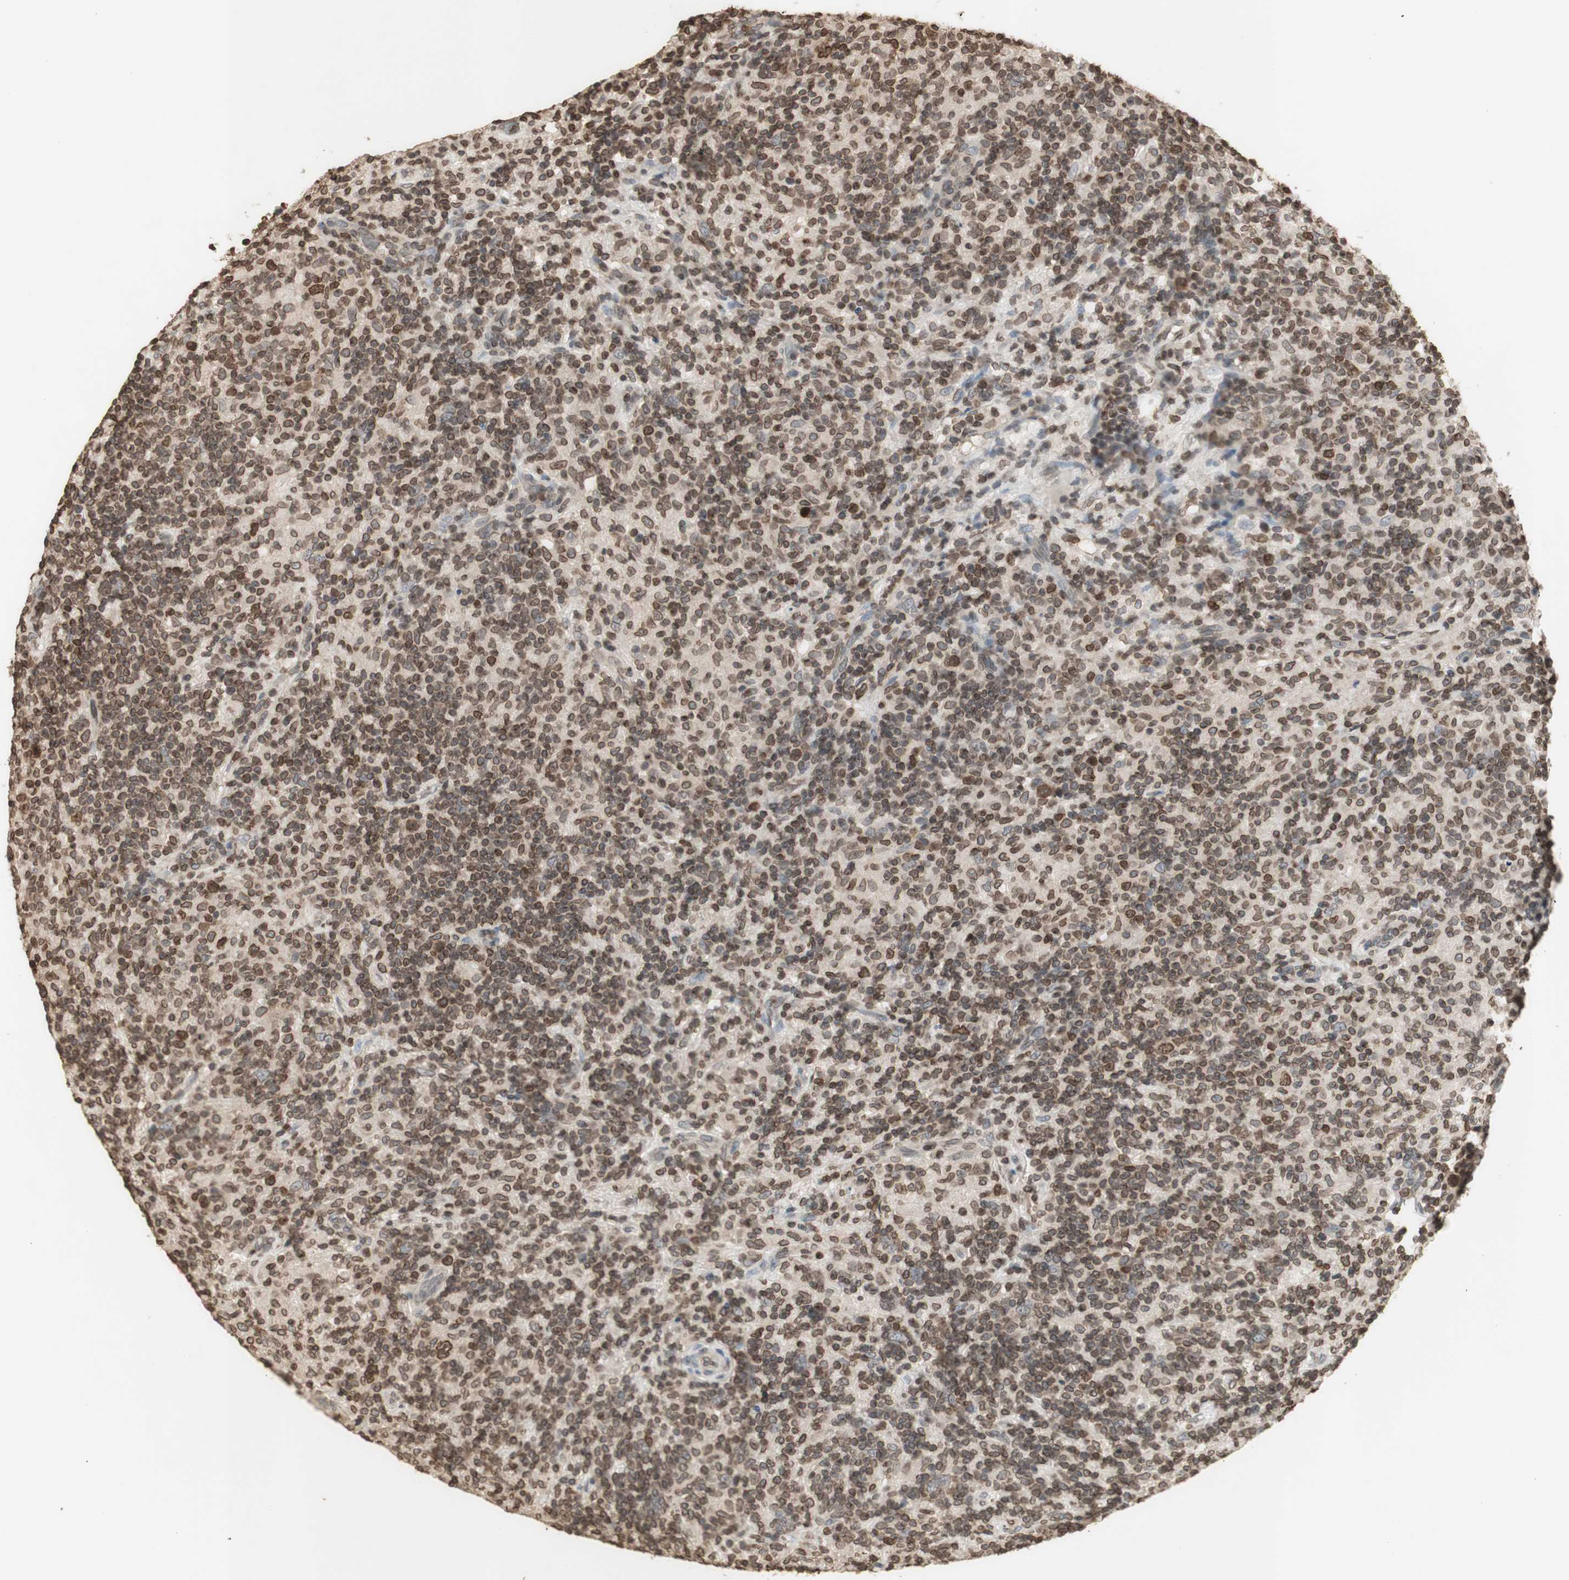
{"staining": {"intensity": "negative", "quantity": "none", "location": "none"}, "tissue": "lymphoma", "cell_type": "Tumor cells", "image_type": "cancer", "snomed": [{"axis": "morphology", "description": "Hodgkin's disease, NOS"}, {"axis": "topography", "description": "Lymph node"}], "caption": "A photomicrograph of lymphoma stained for a protein displays no brown staining in tumor cells.", "gene": "TMPO", "patient": {"sex": "male", "age": 70}}